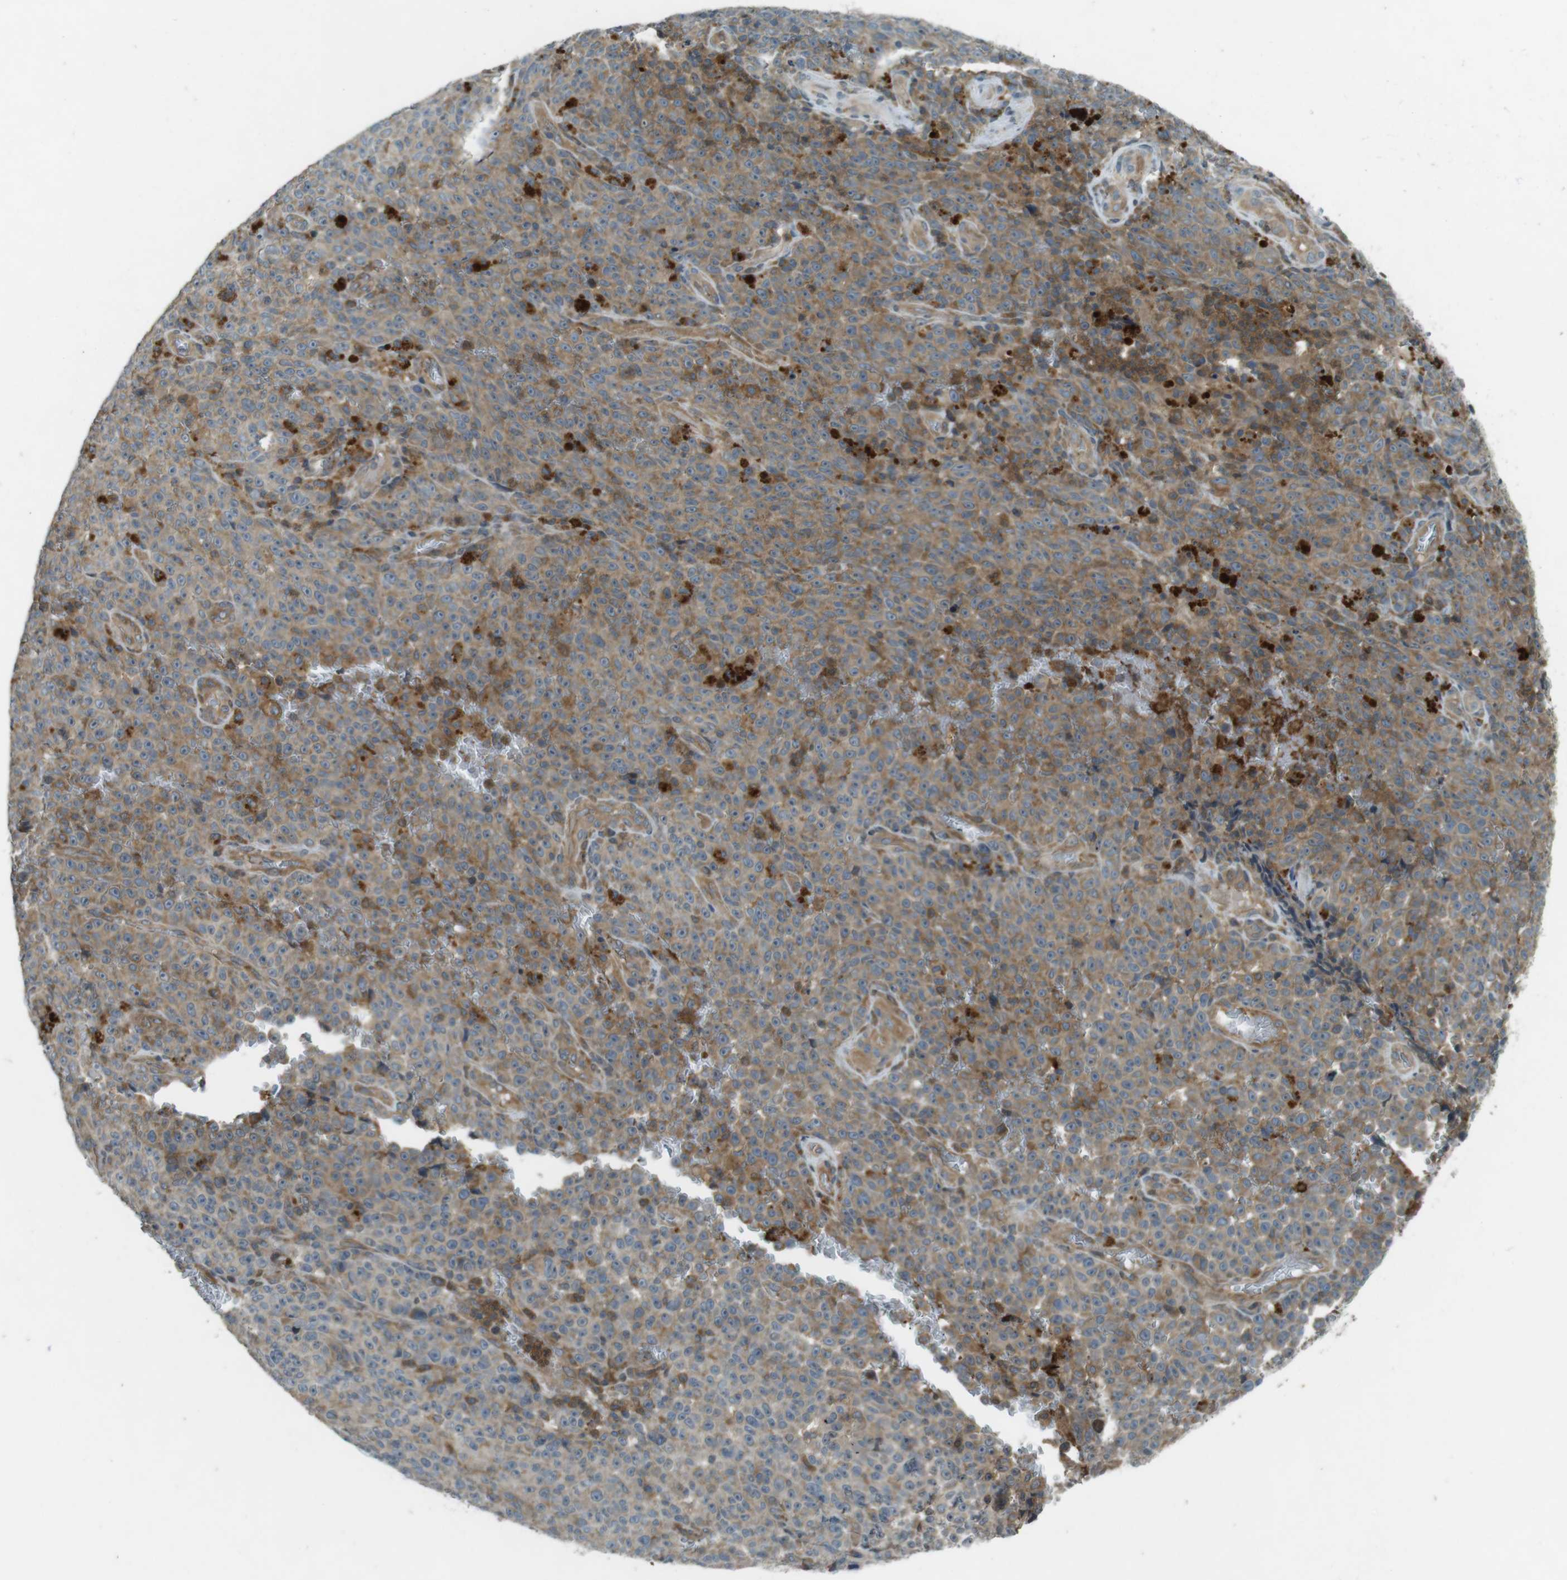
{"staining": {"intensity": "moderate", "quantity": ">75%", "location": "cytoplasmic/membranous"}, "tissue": "melanoma", "cell_type": "Tumor cells", "image_type": "cancer", "snomed": [{"axis": "morphology", "description": "Malignant melanoma, NOS"}, {"axis": "topography", "description": "Skin"}], "caption": "Immunohistochemistry (IHC) of malignant melanoma demonstrates medium levels of moderate cytoplasmic/membranous expression in about >75% of tumor cells. The staining was performed using DAB (3,3'-diaminobenzidine), with brown indicating positive protein expression. Nuclei are stained blue with hematoxylin.", "gene": "ZYX", "patient": {"sex": "female", "age": 82}}